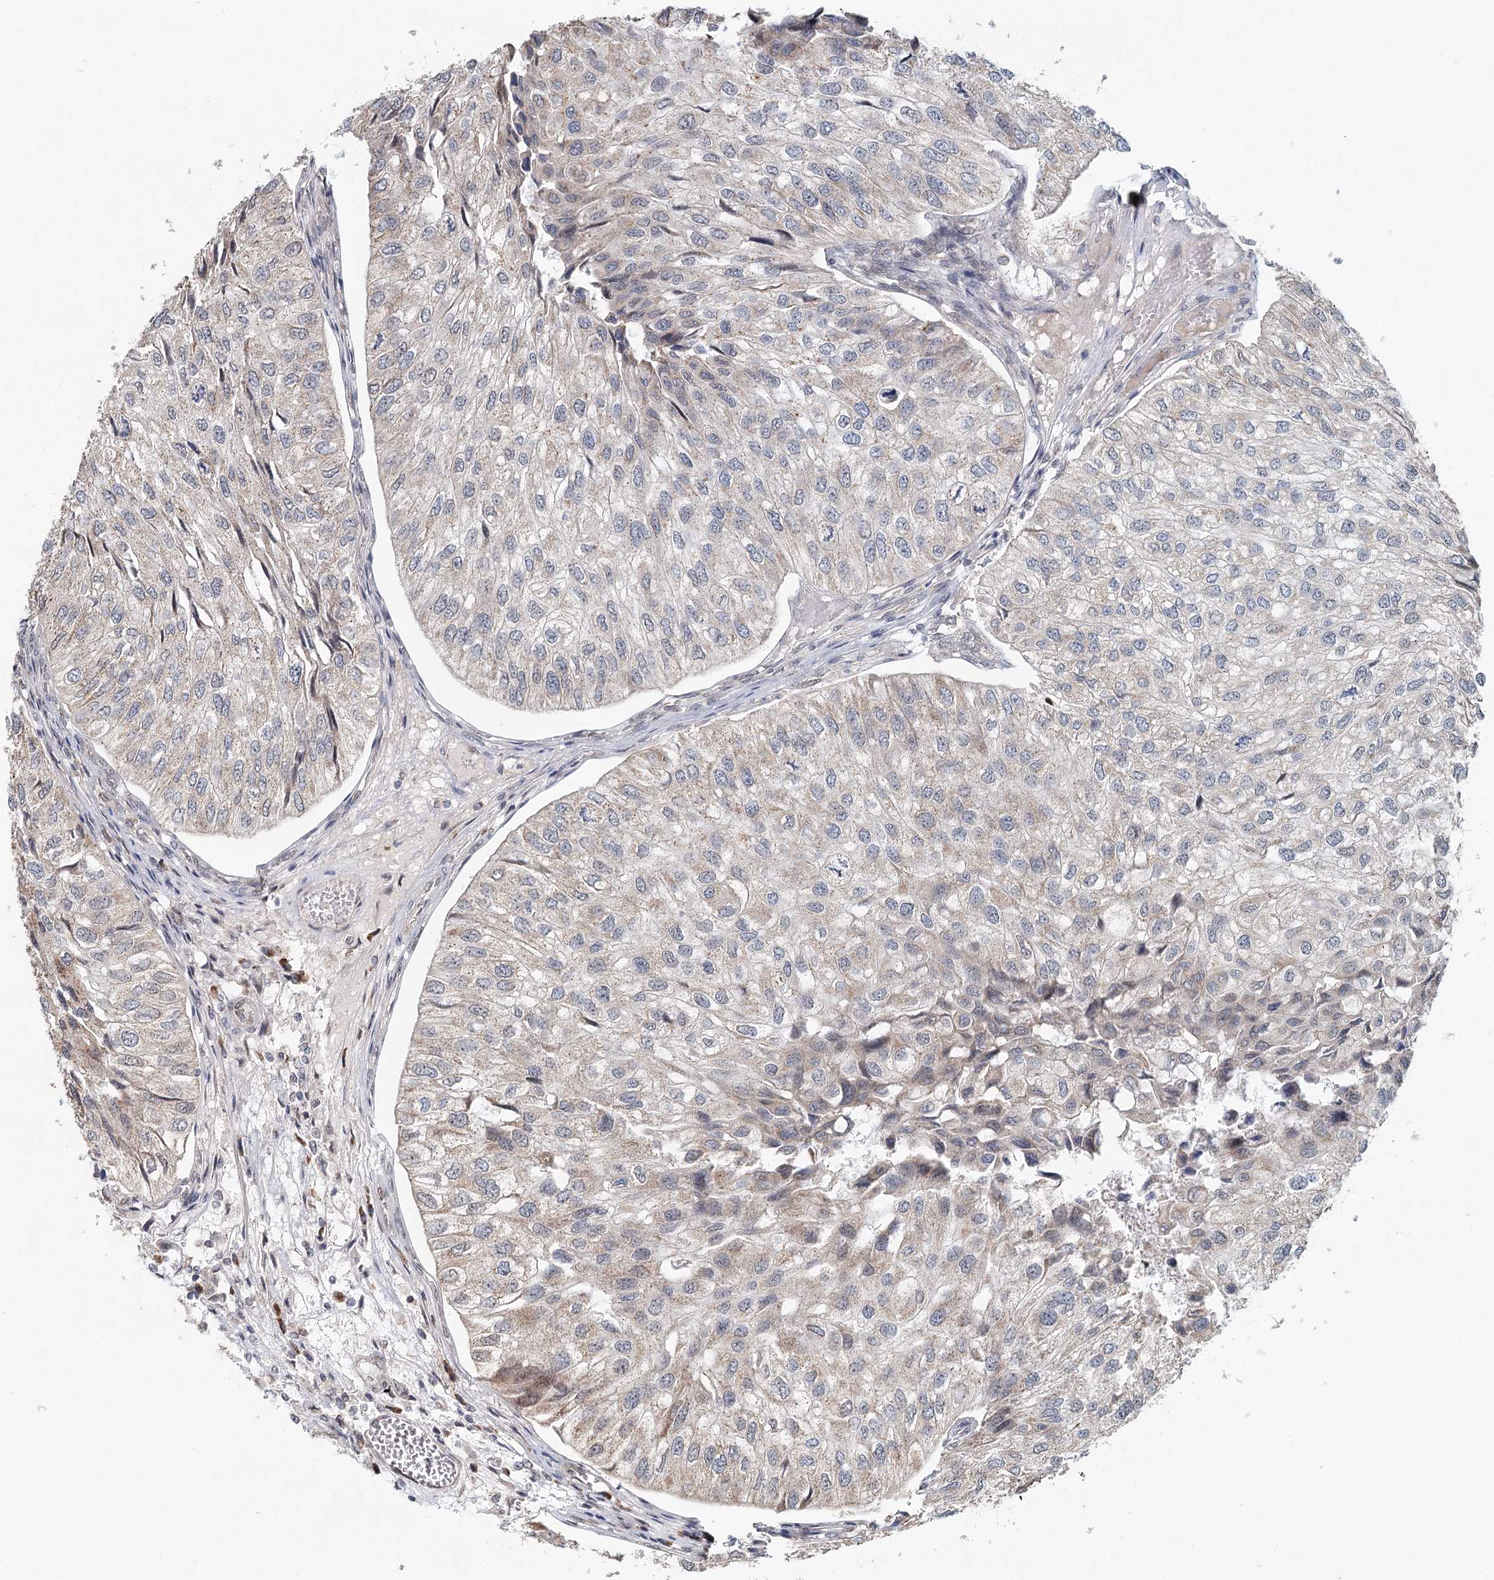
{"staining": {"intensity": "moderate", "quantity": "<25%", "location": "nuclear"}, "tissue": "urothelial cancer", "cell_type": "Tumor cells", "image_type": "cancer", "snomed": [{"axis": "morphology", "description": "Urothelial carcinoma, Low grade"}, {"axis": "topography", "description": "Urinary bladder"}], "caption": "Urothelial cancer stained with IHC demonstrates moderate nuclear positivity in about <25% of tumor cells. (Brightfield microscopy of DAB IHC at high magnification).", "gene": "GPALPP1", "patient": {"sex": "female", "age": 89}}